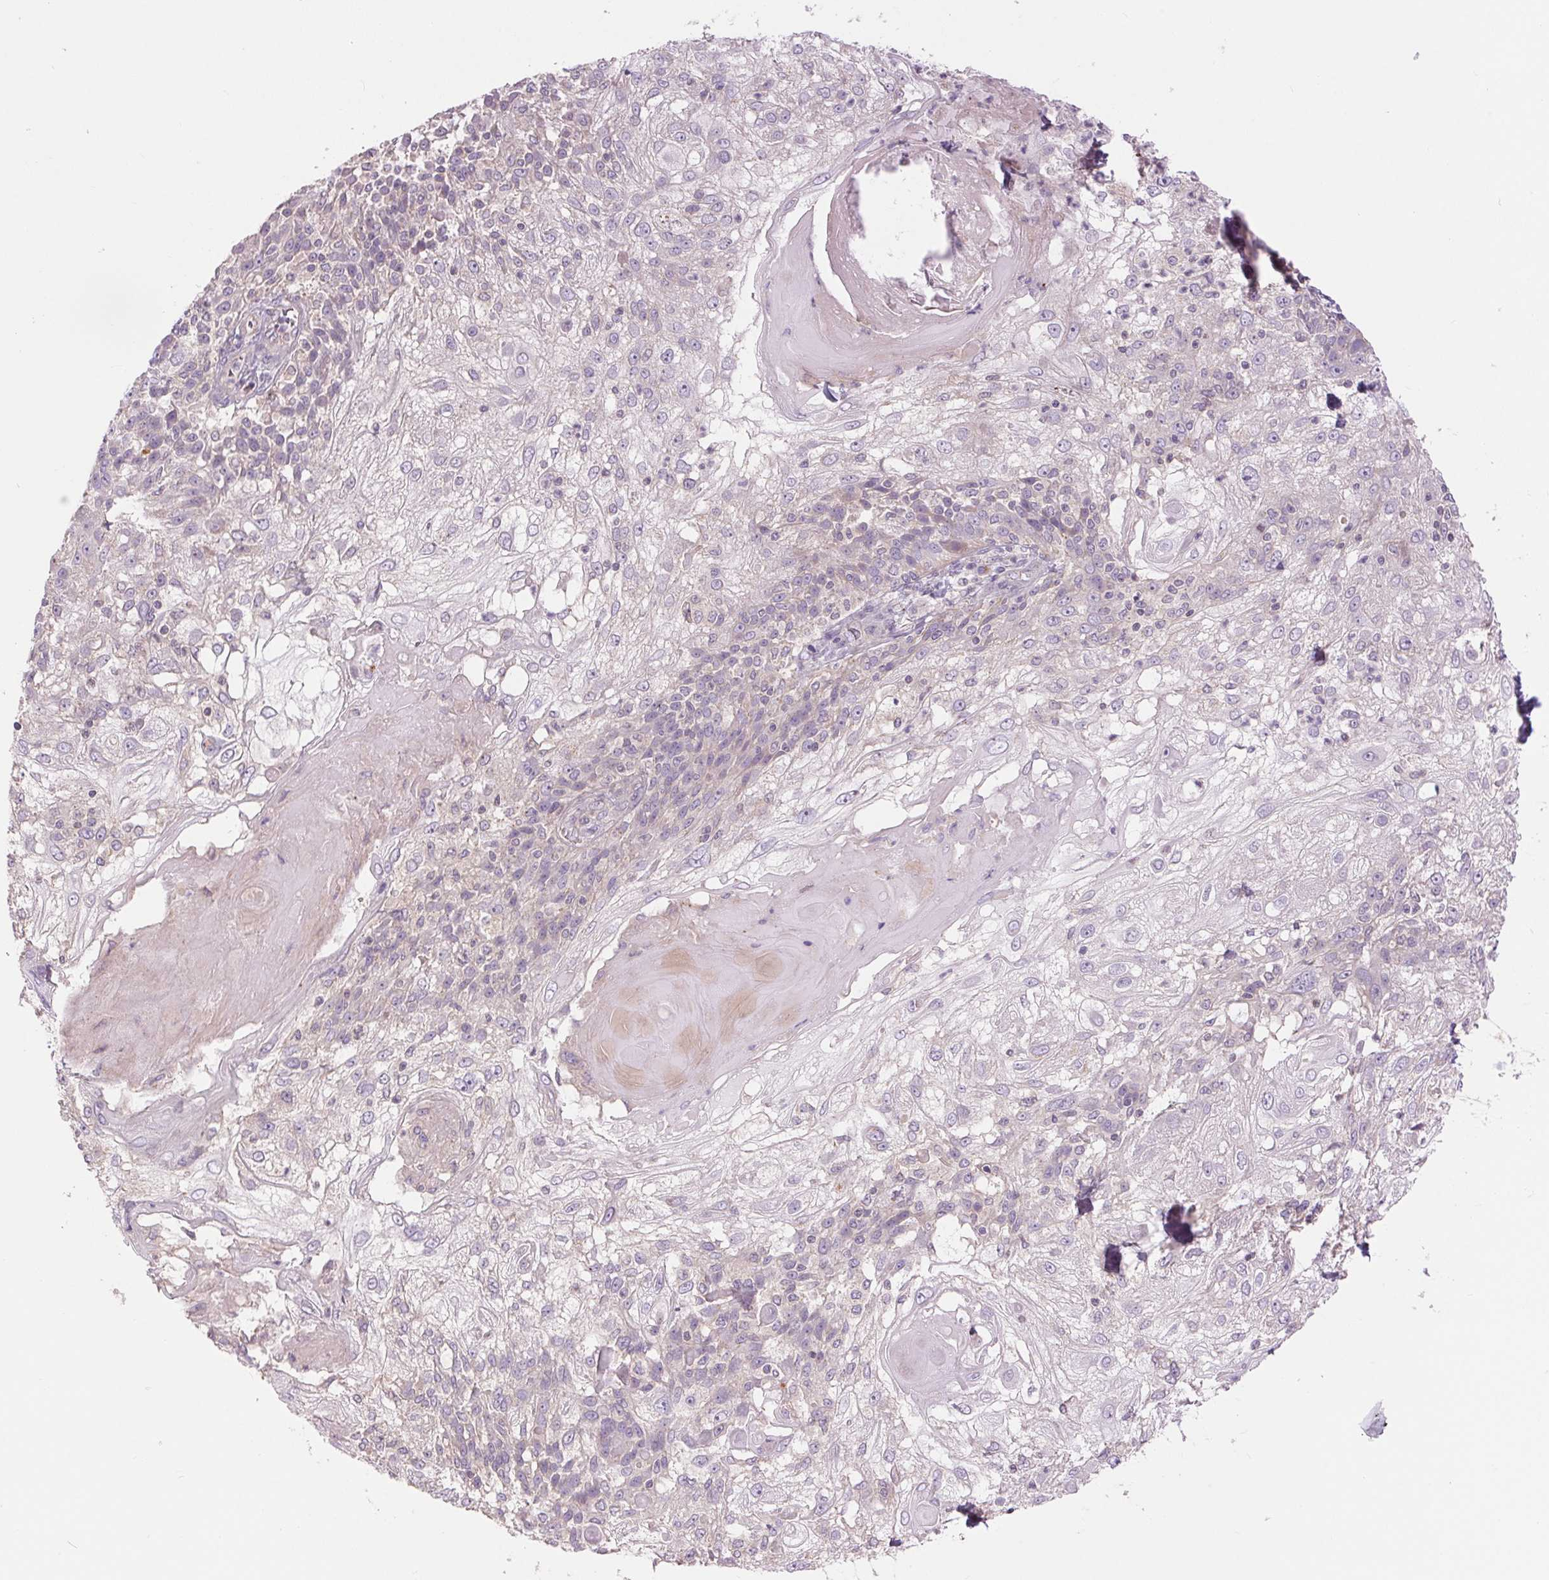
{"staining": {"intensity": "negative", "quantity": "none", "location": "none"}, "tissue": "skin cancer", "cell_type": "Tumor cells", "image_type": "cancer", "snomed": [{"axis": "morphology", "description": "Normal tissue, NOS"}, {"axis": "morphology", "description": "Squamous cell carcinoma, NOS"}, {"axis": "topography", "description": "Skin"}], "caption": "DAB (3,3'-diaminobenzidine) immunohistochemical staining of human skin squamous cell carcinoma reveals no significant staining in tumor cells.", "gene": "CTNNA3", "patient": {"sex": "female", "age": 83}}